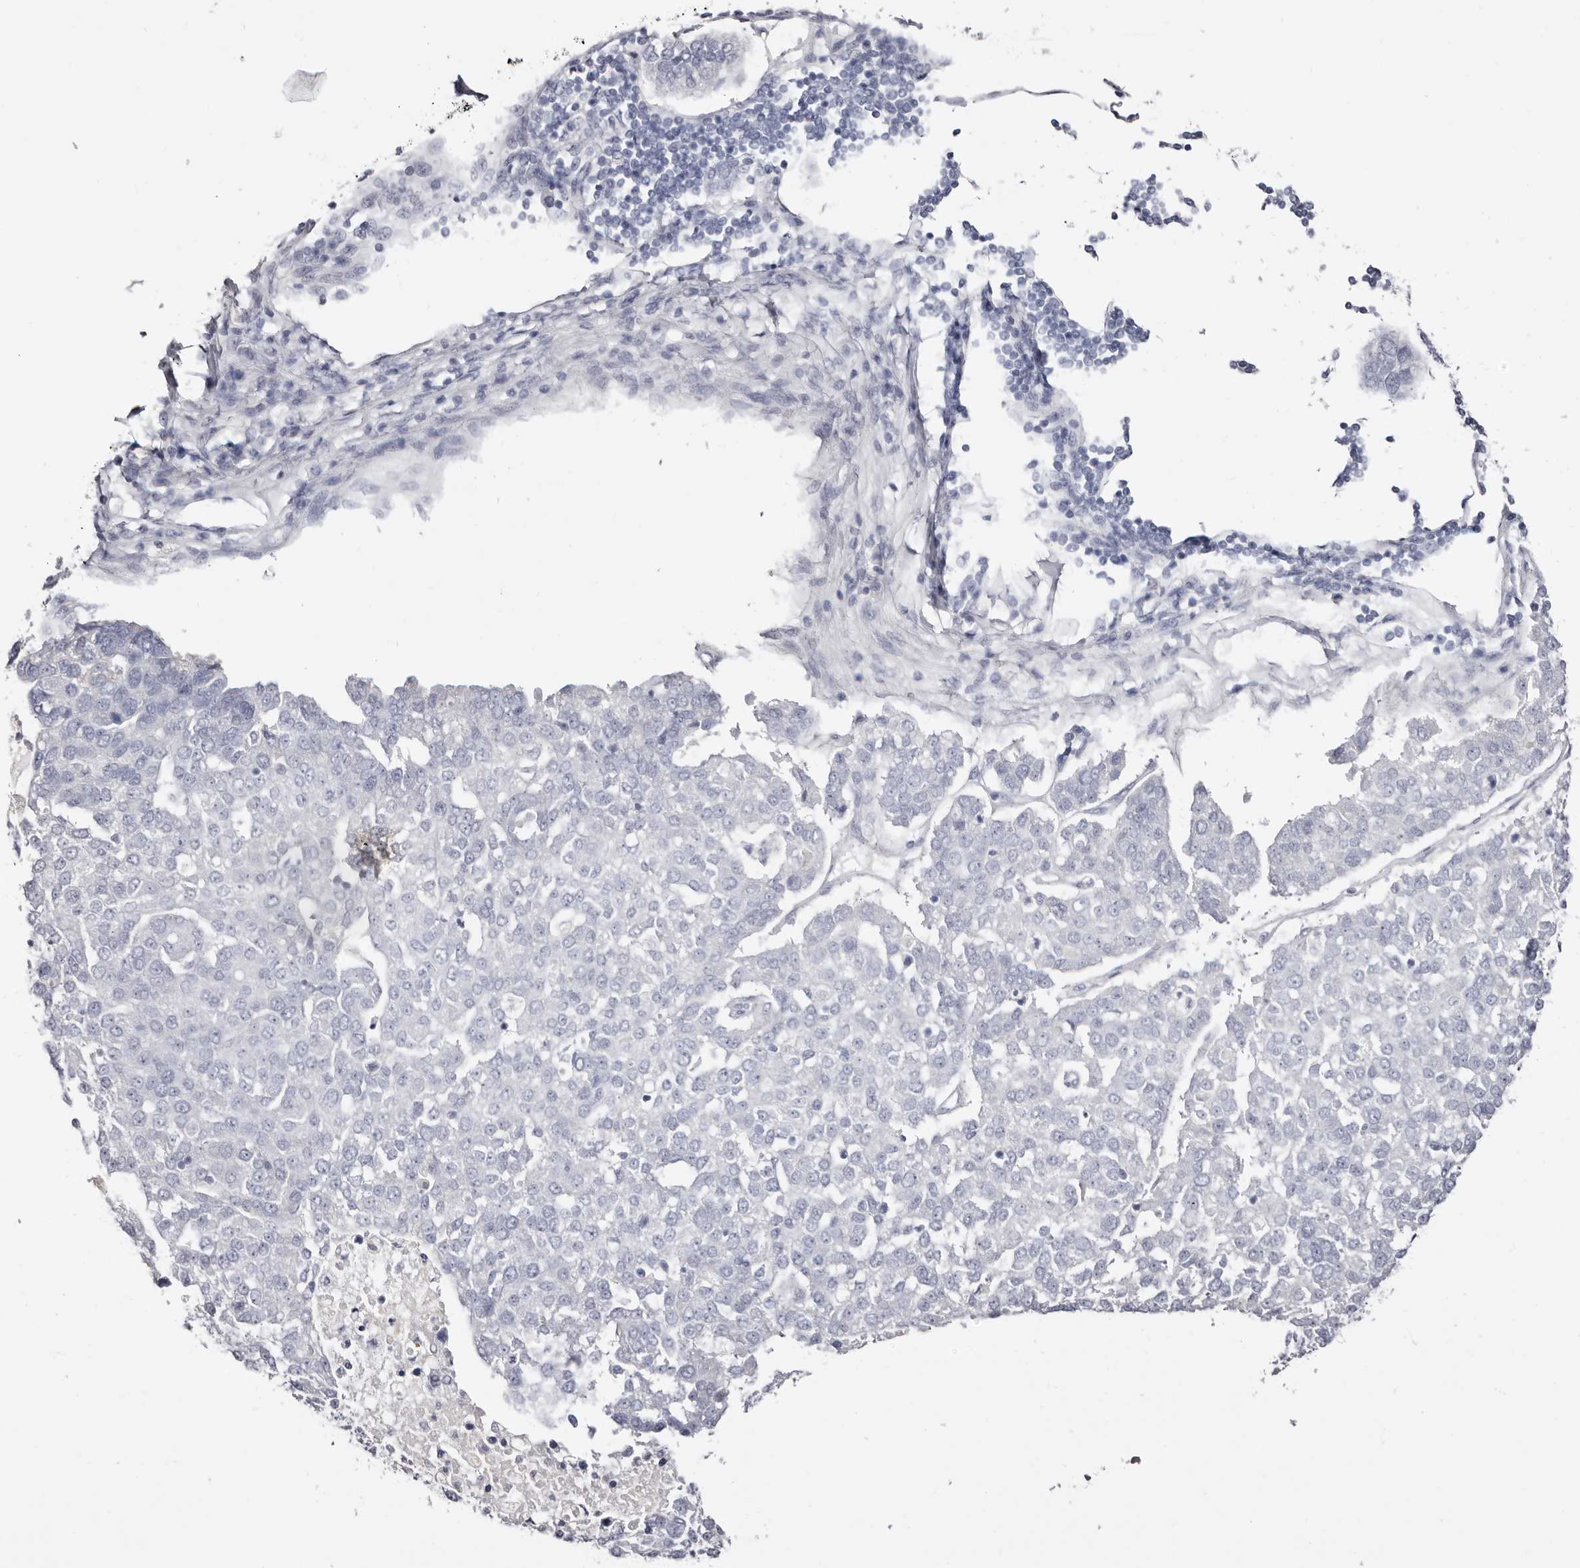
{"staining": {"intensity": "negative", "quantity": "none", "location": "none"}, "tissue": "pancreatic cancer", "cell_type": "Tumor cells", "image_type": "cancer", "snomed": [{"axis": "morphology", "description": "Adenocarcinoma, NOS"}, {"axis": "topography", "description": "Pancreas"}], "caption": "DAB immunohistochemical staining of pancreatic cancer displays no significant expression in tumor cells.", "gene": "AKNAD1", "patient": {"sex": "female", "age": 61}}